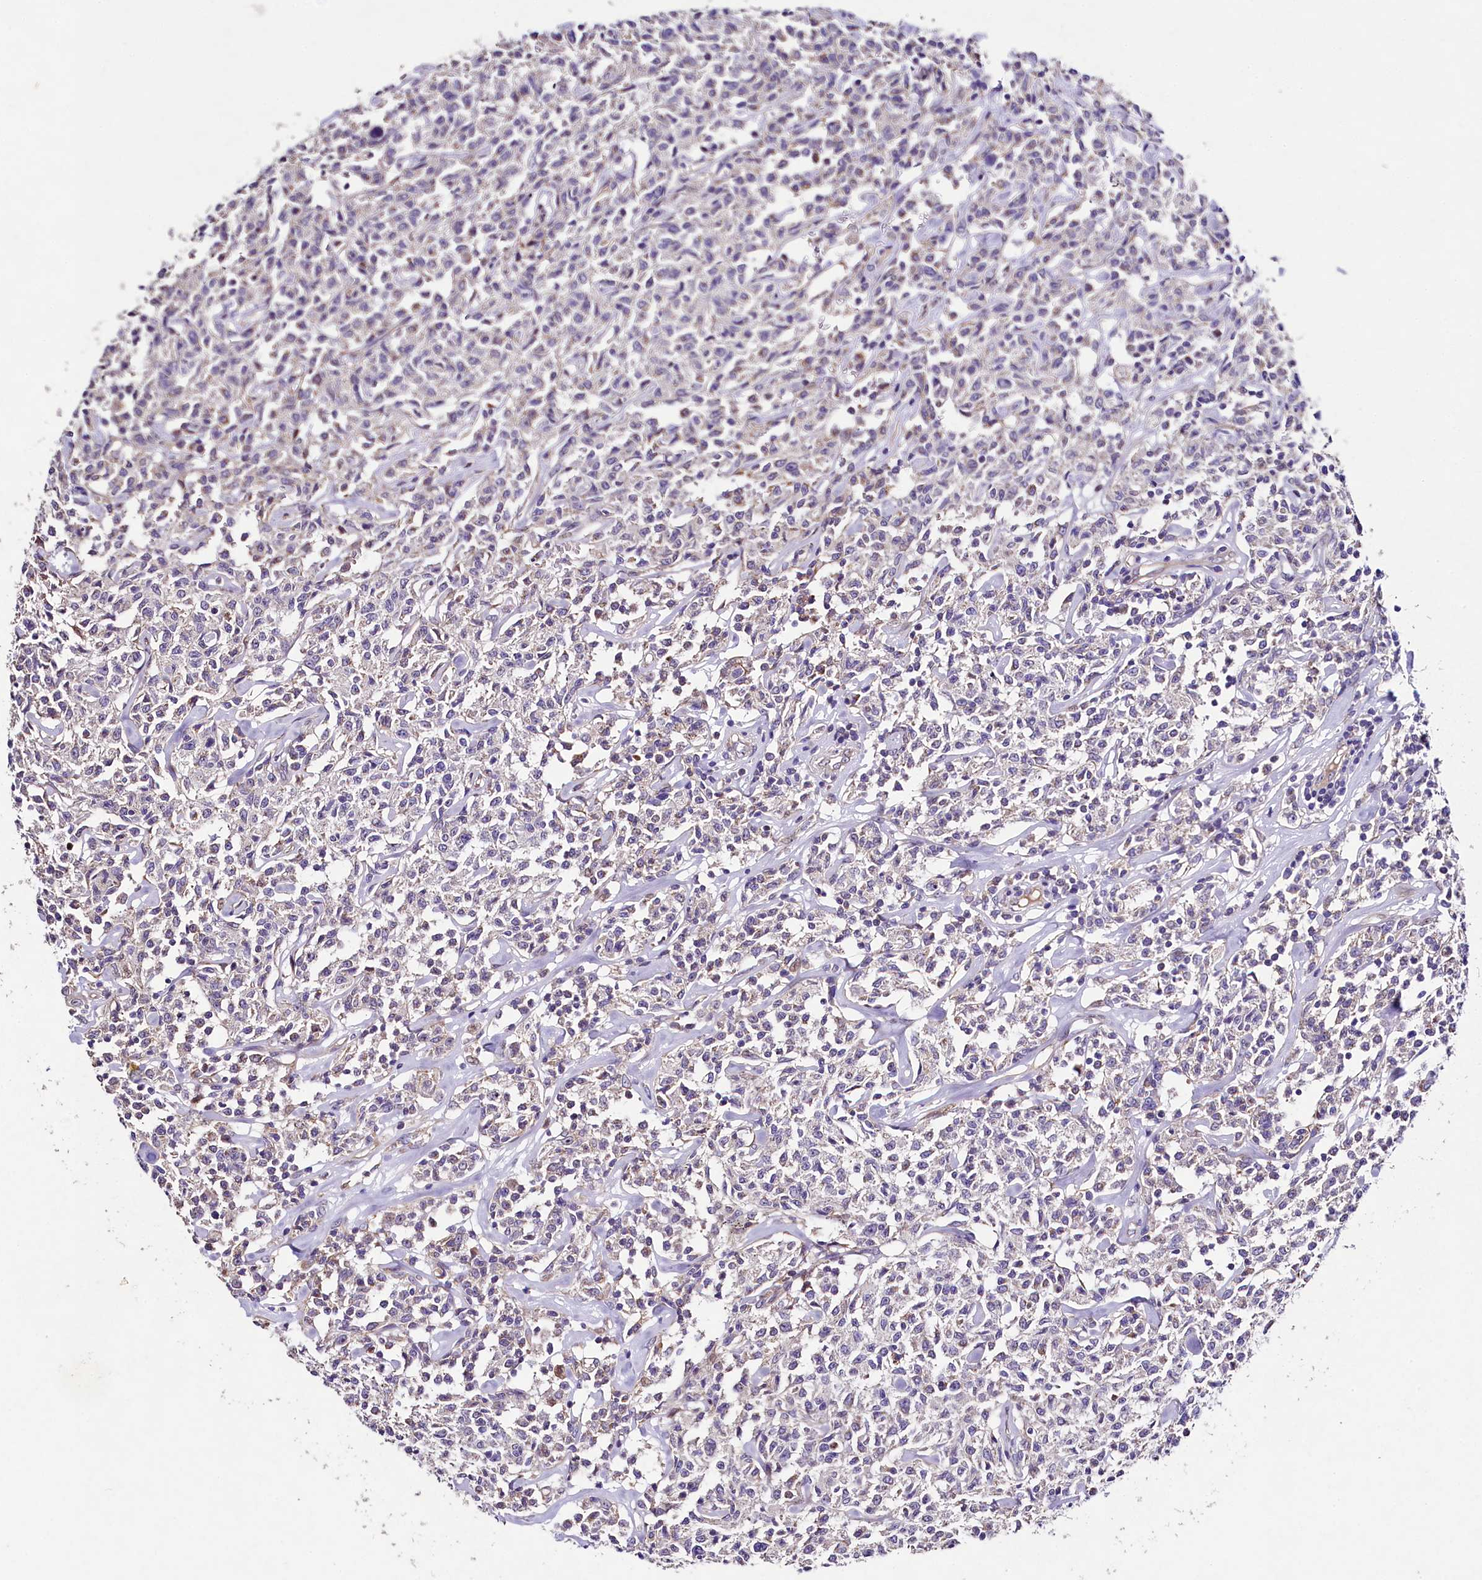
{"staining": {"intensity": "negative", "quantity": "none", "location": "none"}, "tissue": "lymphoma", "cell_type": "Tumor cells", "image_type": "cancer", "snomed": [{"axis": "morphology", "description": "Malignant lymphoma, non-Hodgkin's type, Low grade"}, {"axis": "topography", "description": "Small intestine"}], "caption": "The immunohistochemistry (IHC) photomicrograph has no significant expression in tumor cells of malignant lymphoma, non-Hodgkin's type (low-grade) tissue. (DAB (3,3'-diaminobenzidine) IHC, high magnification).", "gene": "FXYD6", "patient": {"sex": "female", "age": 59}}